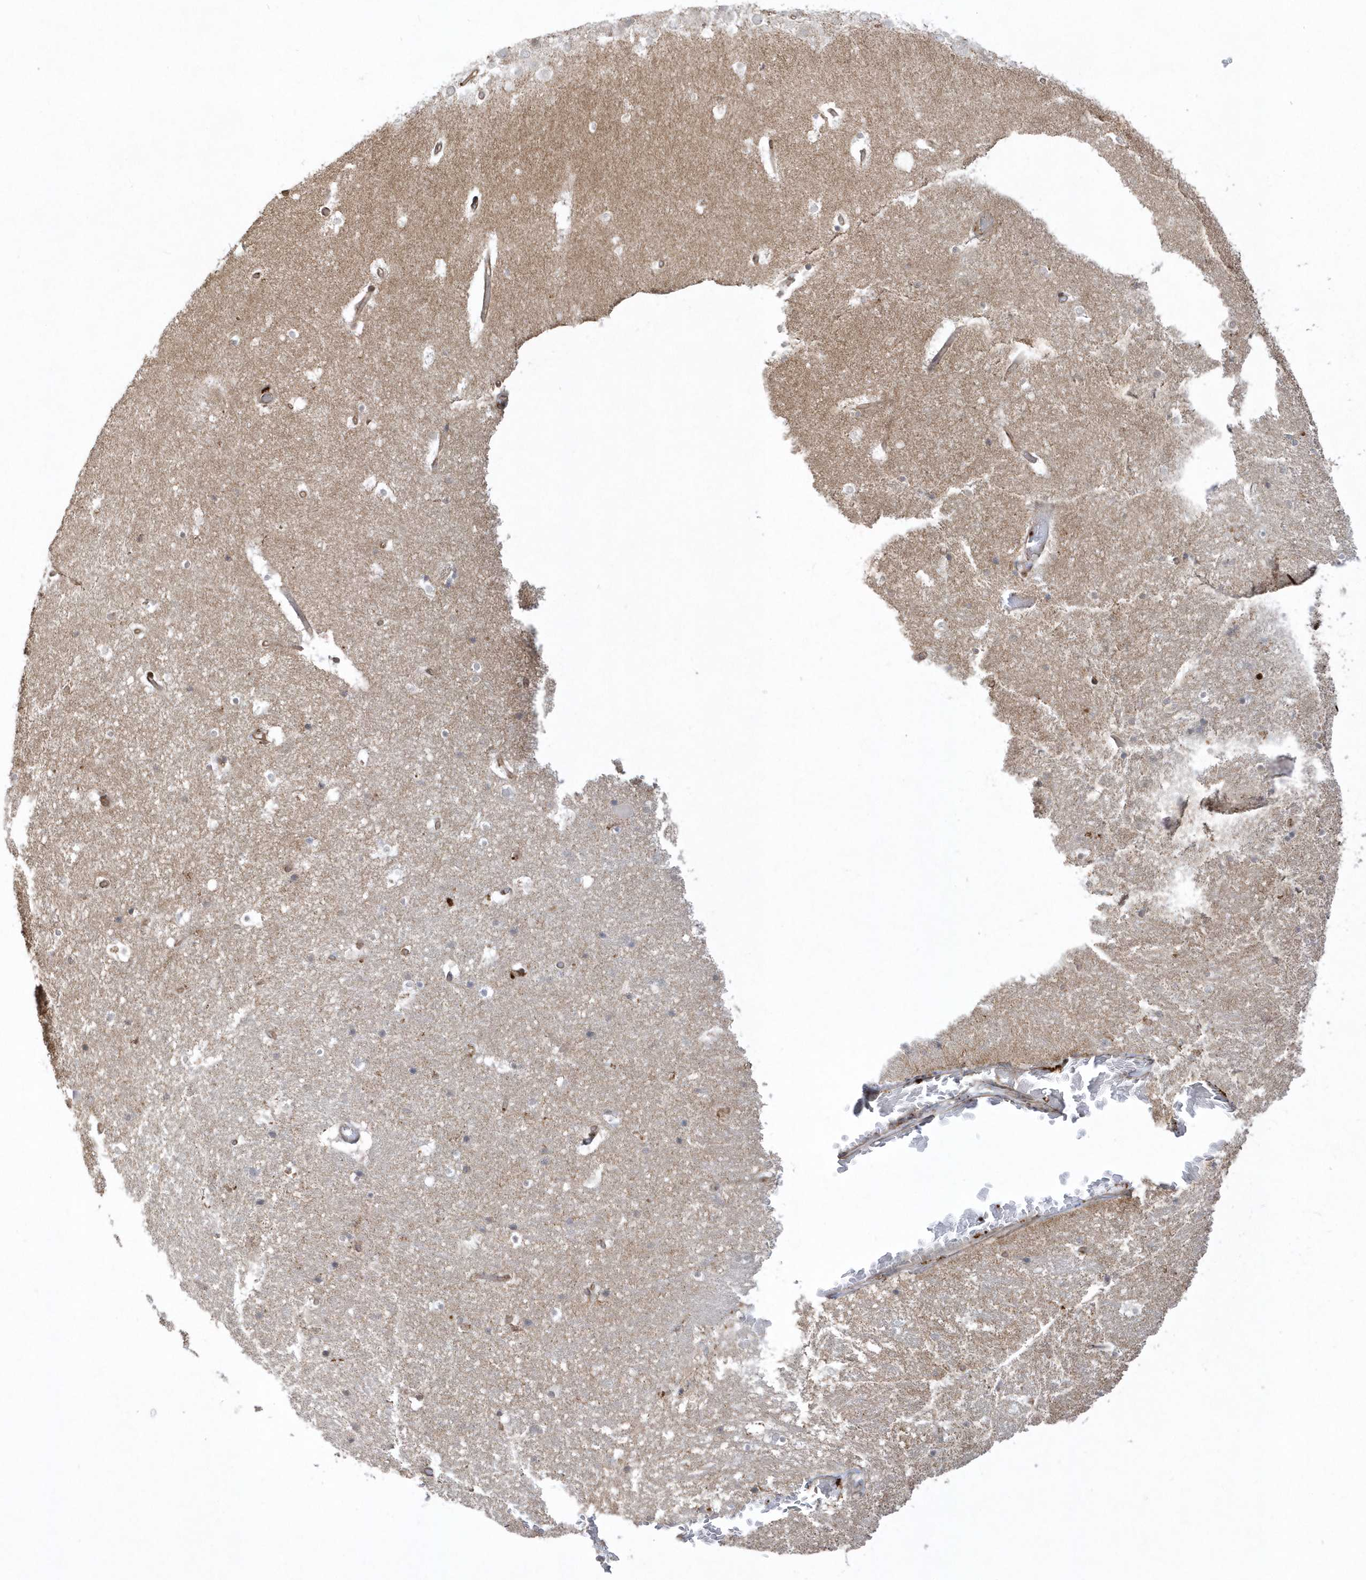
{"staining": {"intensity": "negative", "quantity": "none", "location": "none"}, "tissue": "hippocampus", "cell_type": "Glial cells", "image_type": "normal", "snomed": [{"axis": "morphology", "description": "Normal tissue, NOS"}, {"axis": "topography", "description": "Hippocampus"}], "caption": "Glial cells are negative for protein expression in normal human hippocampus.", "gene": "BSN", "patient": {"sex": "female", "age": 52}}